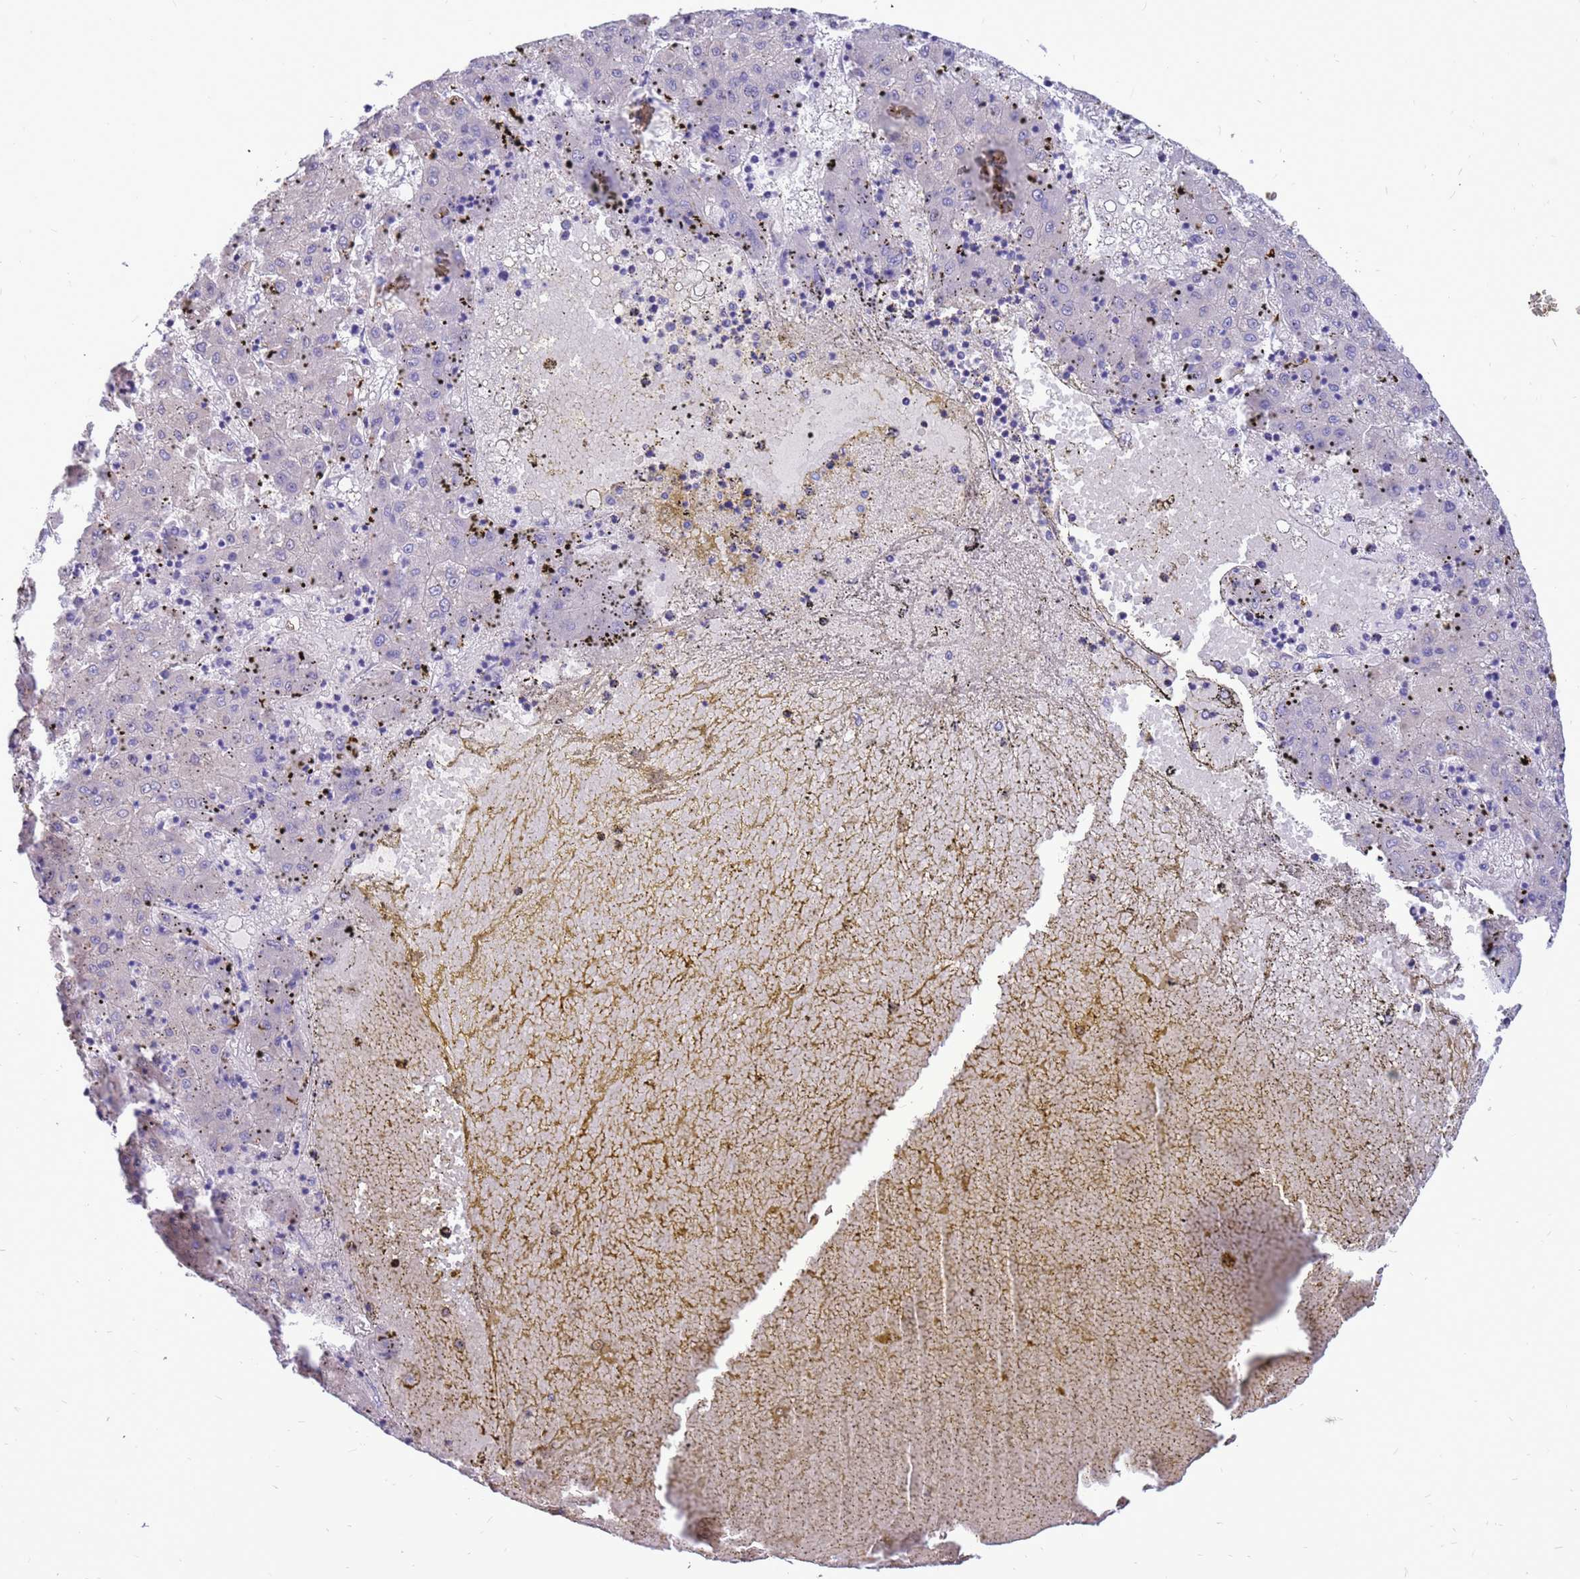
{"staining": {"intensity": "negative", "quantity": "none", "location": "none"}, "tissue": "liver cancer", "cell_type": "Tumor cells", "image_type": "cancer", "snomed": [{"axis": "morphology", "description": "Carcinoma, Hepatocellular, NOS"}, {"axis": "topography", "description": "Liver"}], "caption": "Immunohistochemistry micrograph of neoplastic tissue: liver cancer stained with DAB (3,3'-diaminobenzidine) reveals no significant protein staining in tumor cells.", "gene": "PDE10A", "patient": {"sex": "male", "age": 72}}